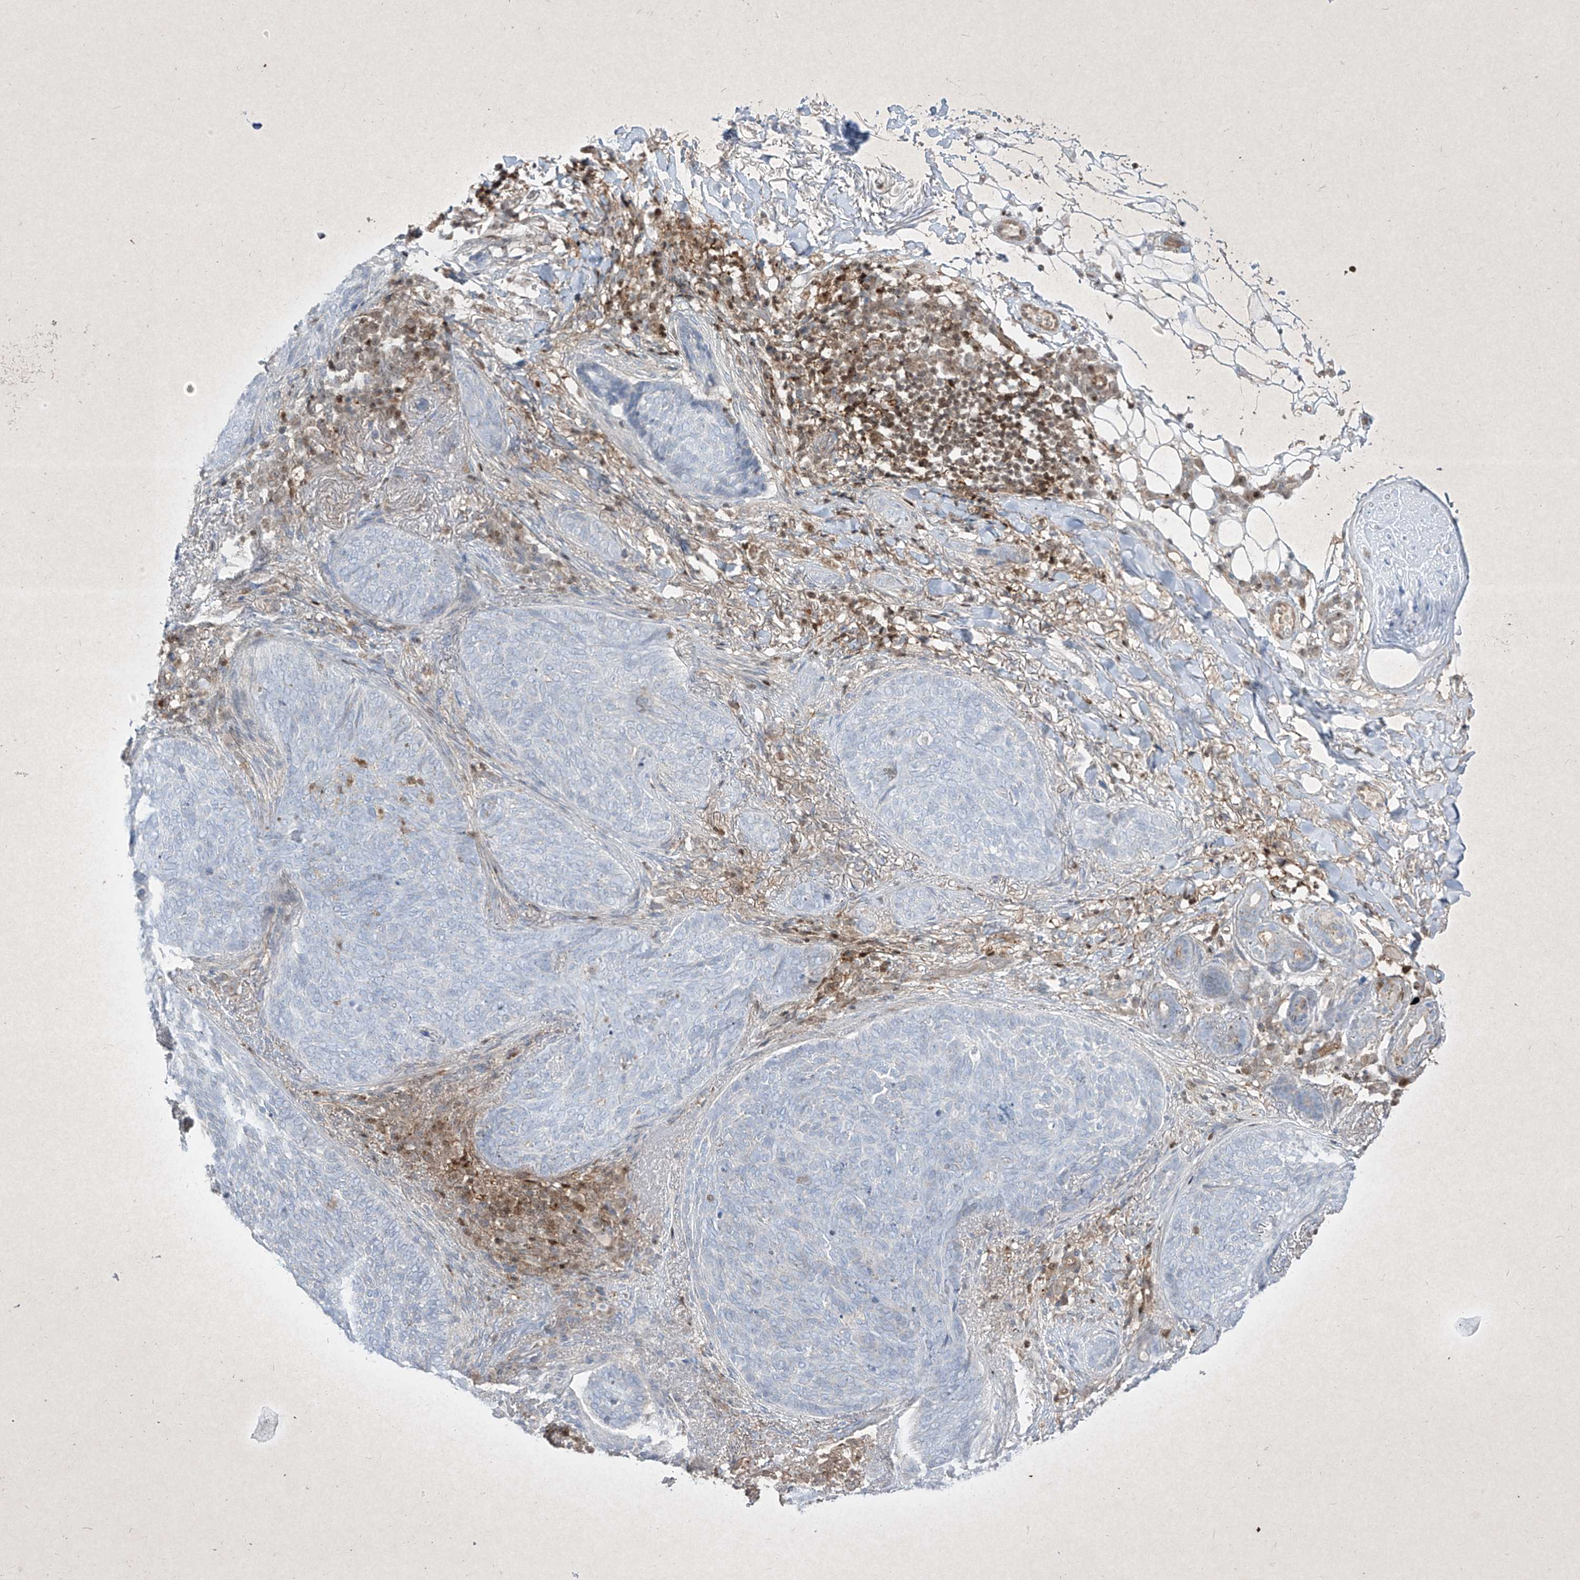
{"staining": {"intensity": "negative", "quantity": "none", "location": "none"}, "tissue": "skin cancer", "cell_type": "Tumor cells", "image_type": "cancer", "snomed": [{"axis": "morphology", "description": "Basal cell carcinoma"}, {"axis": "topography", "description": "Skin"}], "caption": "There is no significant positivity in tumor cells of skin cancer (basal cell carcinoma). Brightfield microscopy of IHC stained with DAB (3,3'-diaminobenzidine) (brown) and hematoxylin (blue), captured at high magnification.", "gene": "PSMB10", "patient": {"sex": "male", "age": 85}}